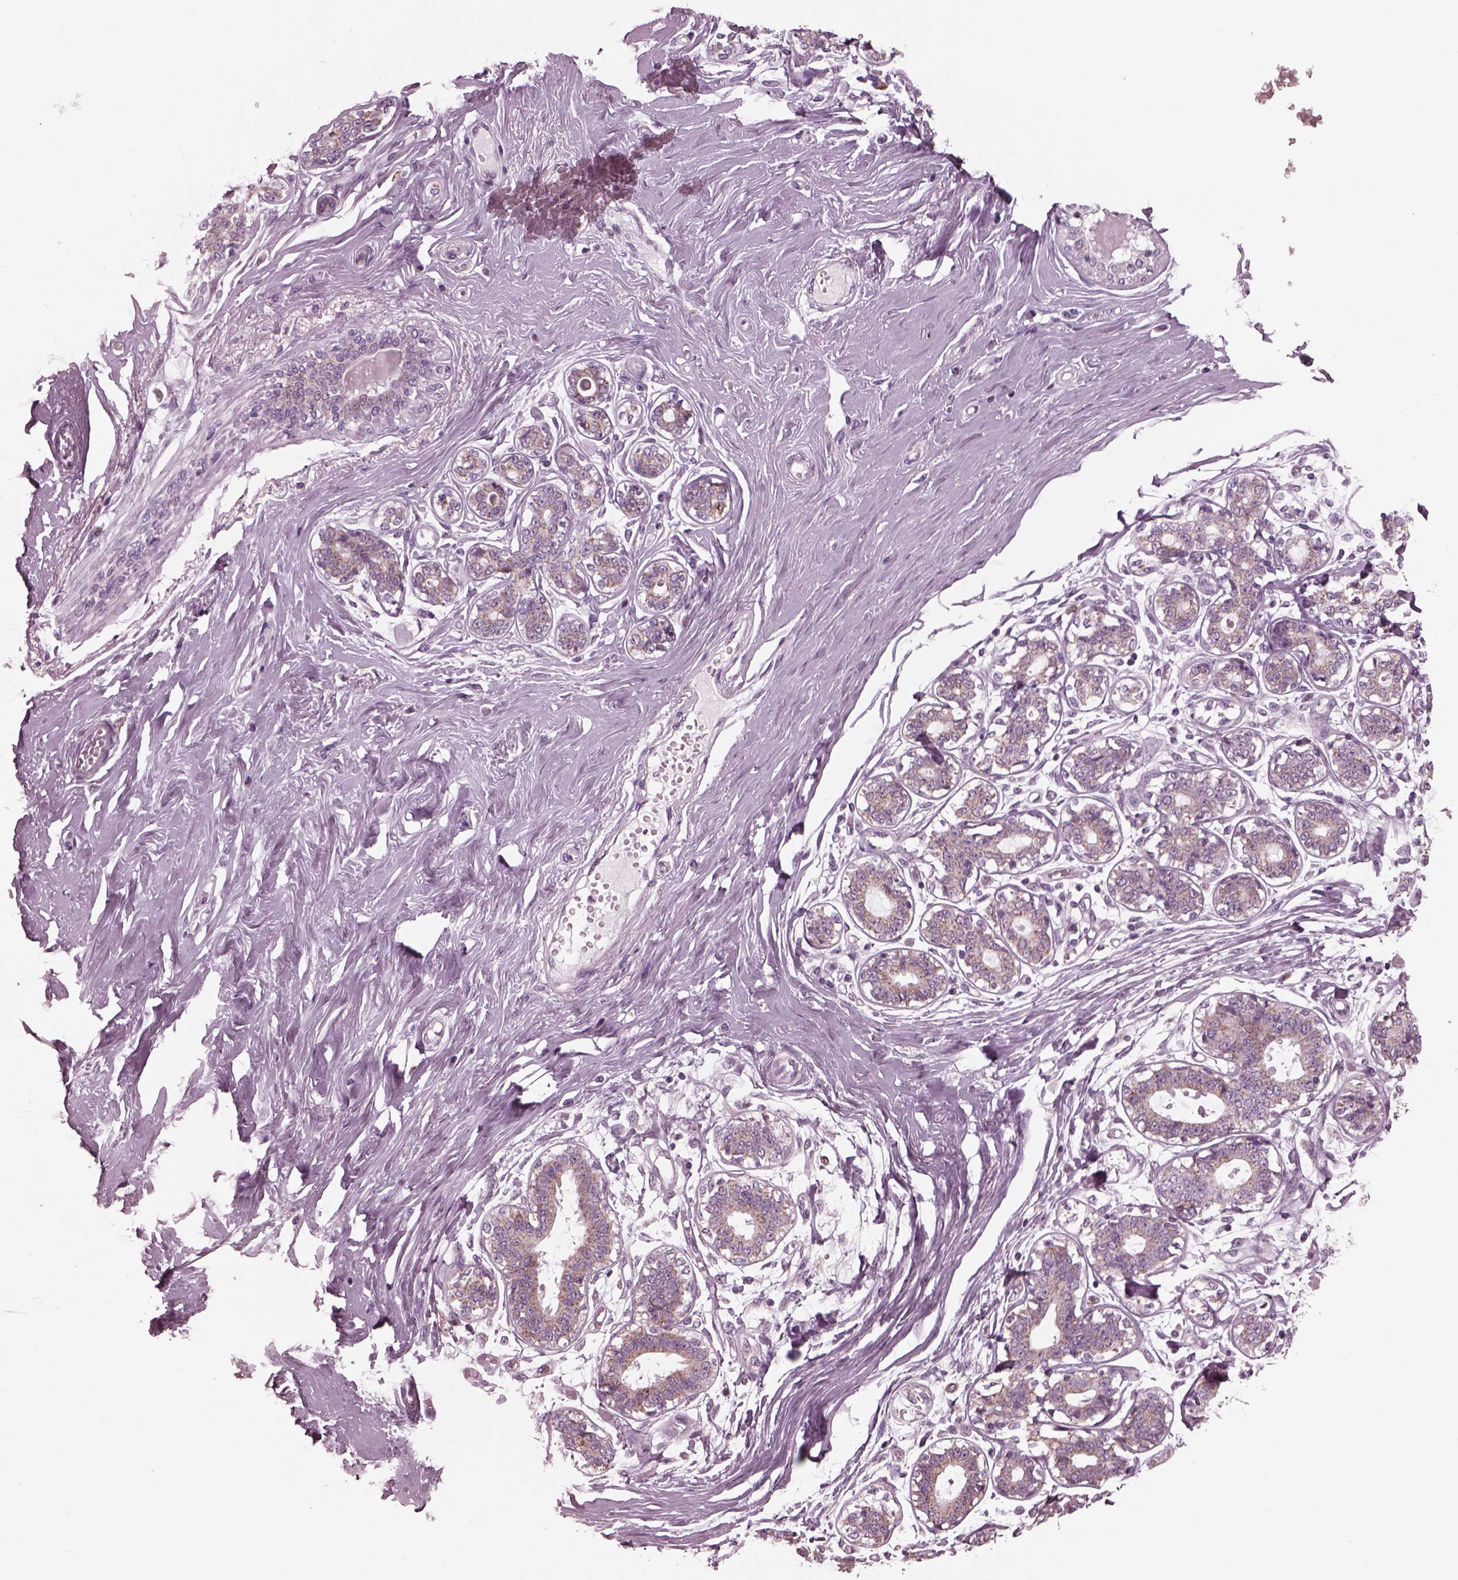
{"staining": {"intensity": "negative", "quantity": "none", "location": "none"}, "tissue": "breast", "cell_type": "Adipocytes", "image_type": "normal", "snomed": [{"axis": "morphology", "description": "Normal tissue, NOS"}, {"axis": "topography", "description": "Skin"}, {"axis": "topography", "description": "Breast"}], "caption": "The micrograph demonstrates no staining of adipocytes in benign breast. (DAB immunohistochemistry (IHC) visualized using brightfield microscopy, high magnification).", "gene": "CELSR3", "patient": {"sex": "female", "age": 43}}